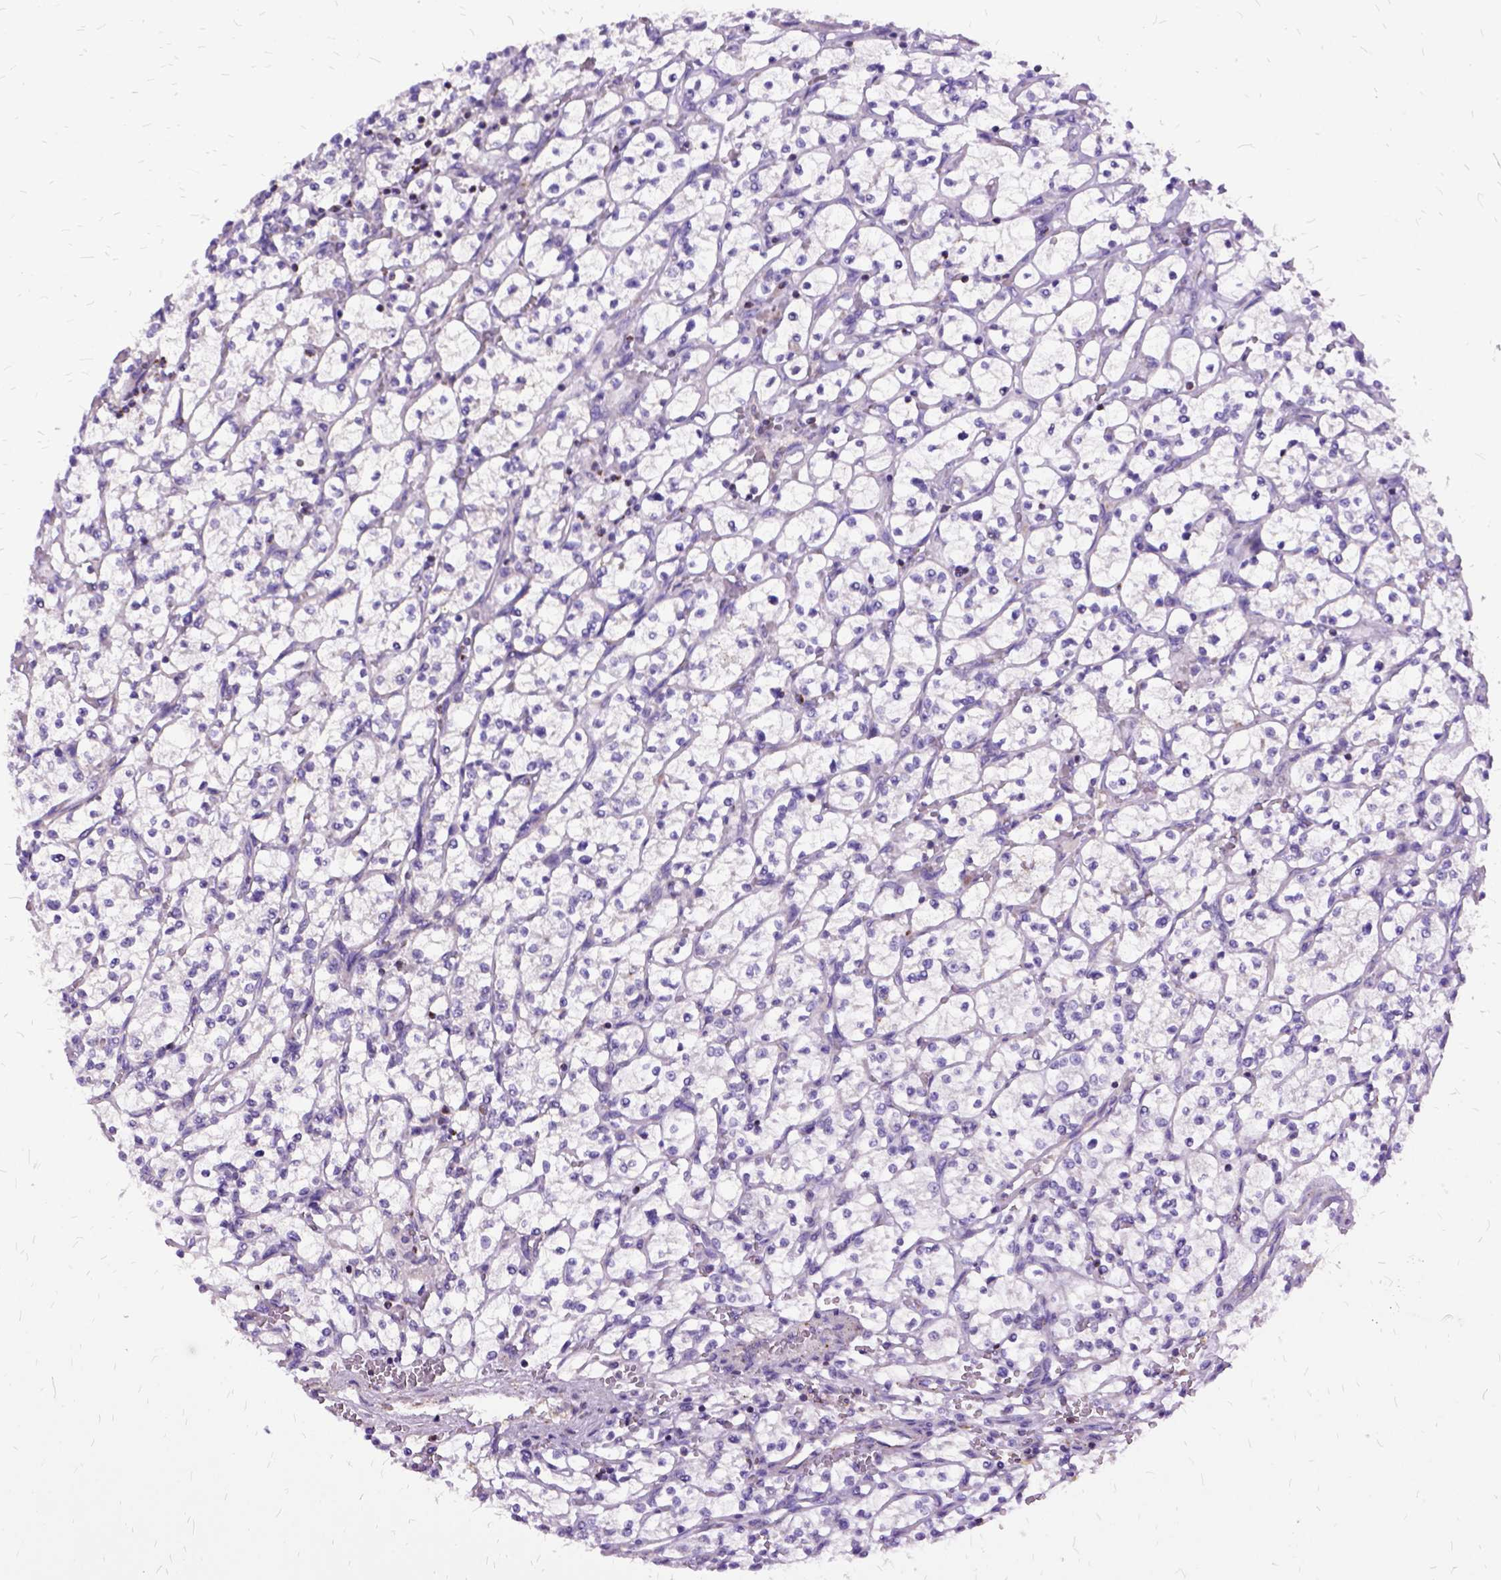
{"staining": {"intensity": "weak", "quantity": "<25%", "location": "cytoplasmic/membranous"}, "tissue": "renal cancer", "cell_type": "Tumor cells", "image_type": "cancer", "snomed": [{"axis": "morphology", "description": "Adenocarcinoma, NOS"}, {"axis": "topography", "description": "Kidney"}], "caption": "This is an immunohistochemistry (IHC) micrograph of renal cancer. There is no expression in tumor cells.", "gene": "OXCT1", "patient": {"sex": "female", "age": 64}}